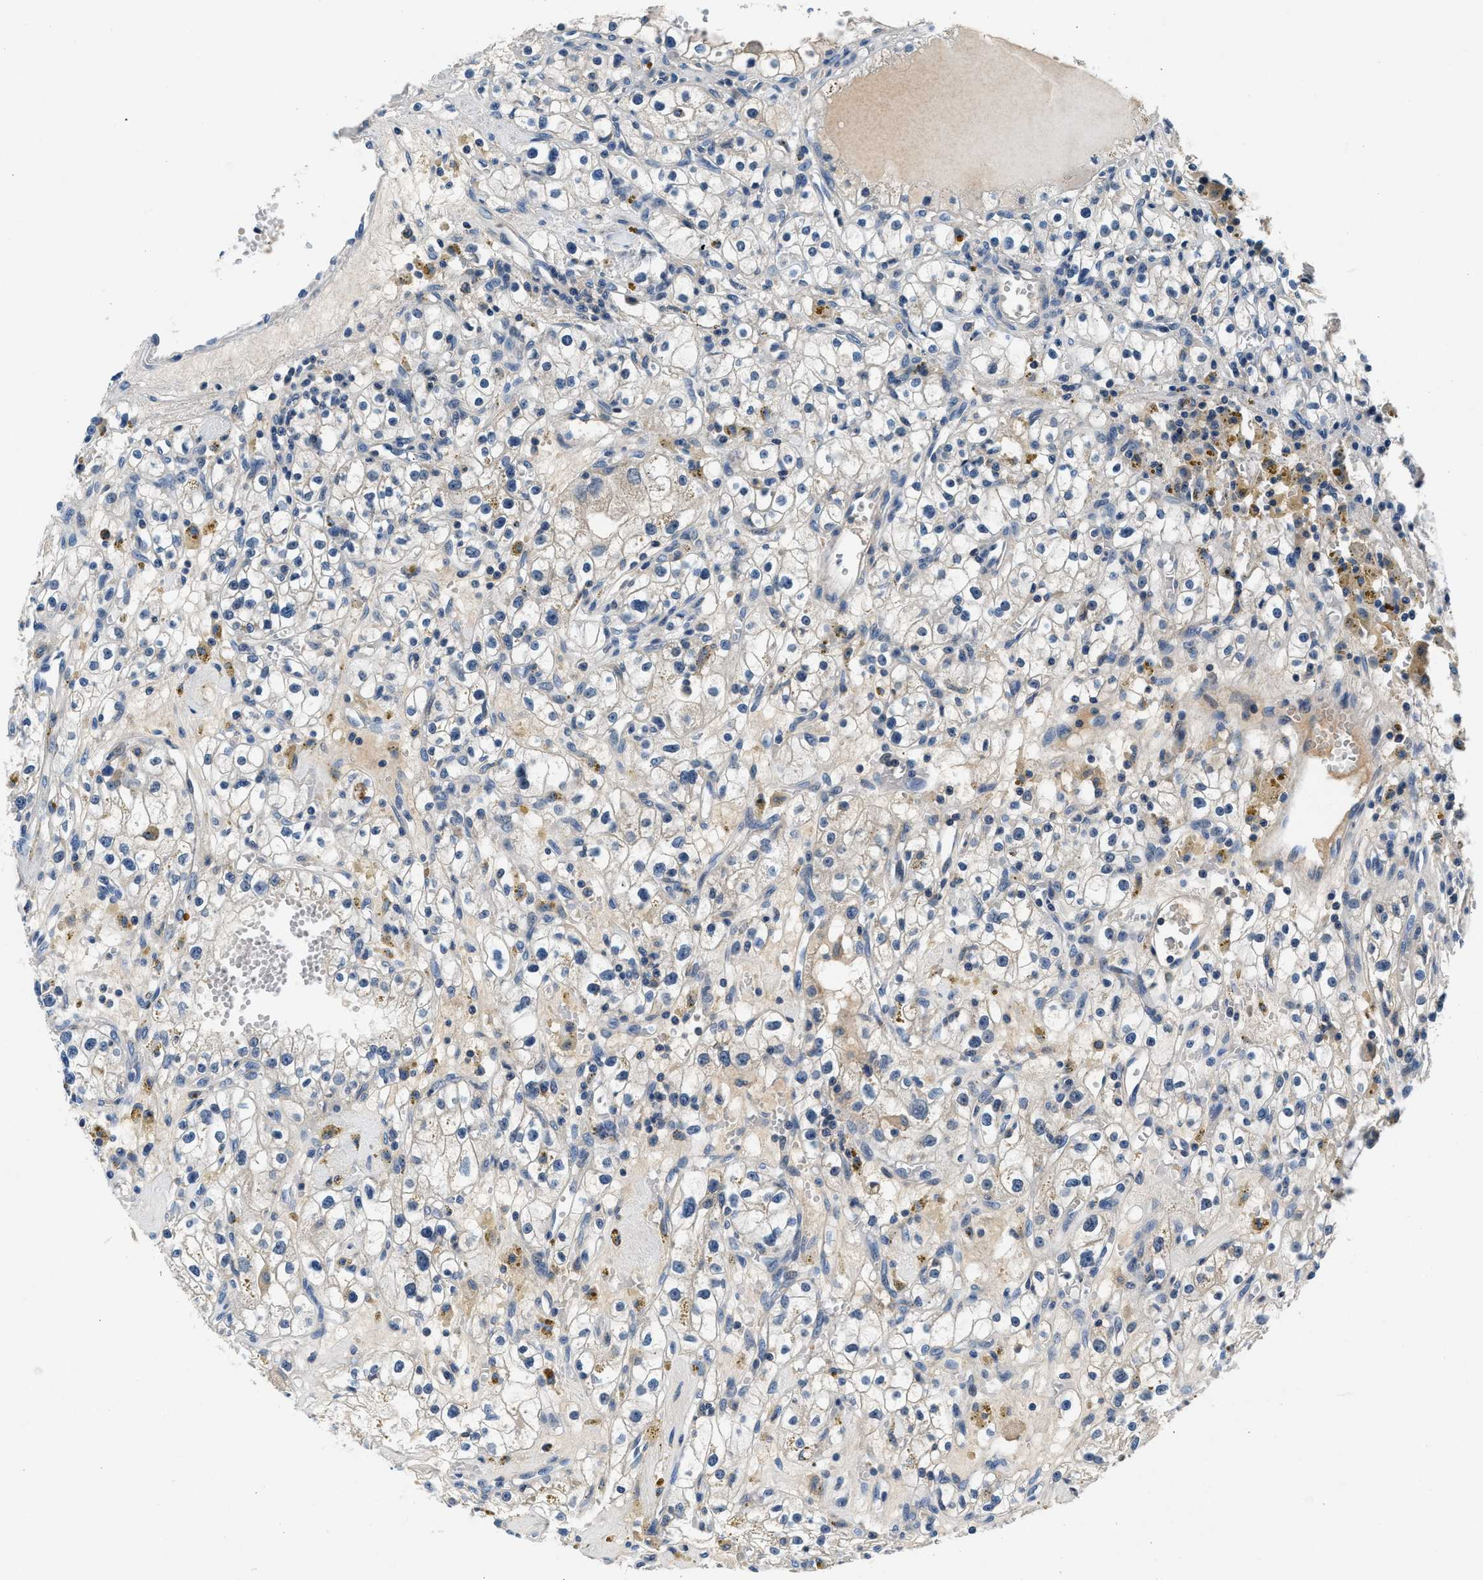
{"staining": {"intensity": "negative", "quantity": "none", "location": "none"}, "tissue": "renal cancer", "cell_type": "Tumor cells", "image_type": "cancer", "snomed": [{"axis": "morphology", "description": "Adenocarcinoma, NOS"}, {"axis": "topography", "description": "Kidney"}], "caption": "Renal cancer stained for a protein using IHC exhibits no positivity tumor cells.", "gene": "DENND6B", "patient": {"sex": "male", "age": 56}}